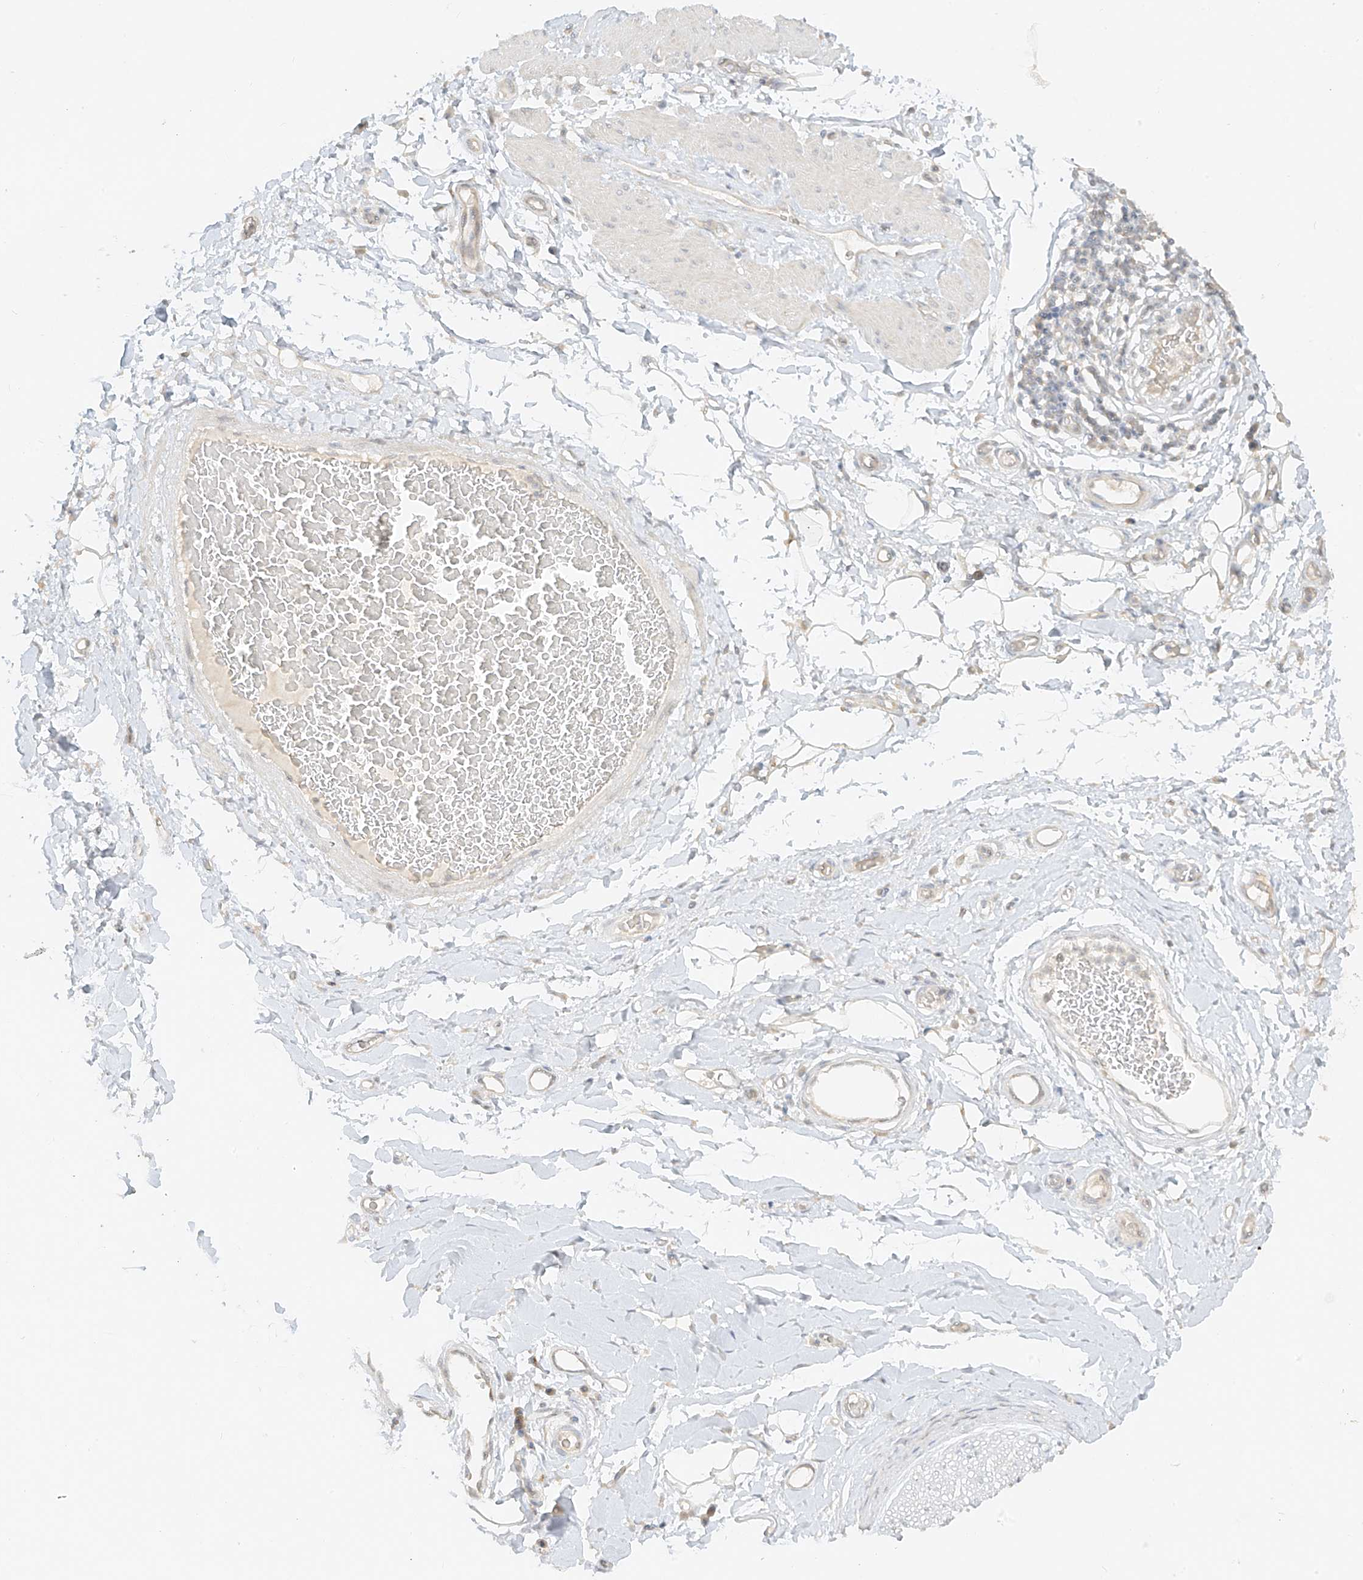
{"staining": {"intensity": "moderate", "quantity": ">75%", "location": "cytoplasmic/membranous"}, "tissue": "adipose tissue", "cell_type": "Adipocytes", "image_type": "normal", "snomed": [{"axis": "morphology", "description": "Normal tissue, NOS"}, {"axis": "morphology", "description": "Adenocarcinoma, NOS"}, {"axis": "topography", "description": "Stomach, upper"}, {"axis": "topography", "description": "Peripheral nerve tissue"}], "caption": "This is a photomicrograph of immunohistochemistry (IHC) staining of unremarkable adipose tissue, which shows moderate staining in the cytoplasmic/membranous of adipocytes.", "gene": "LIPT1", "patient": {"sex": "male", "age": 62}}